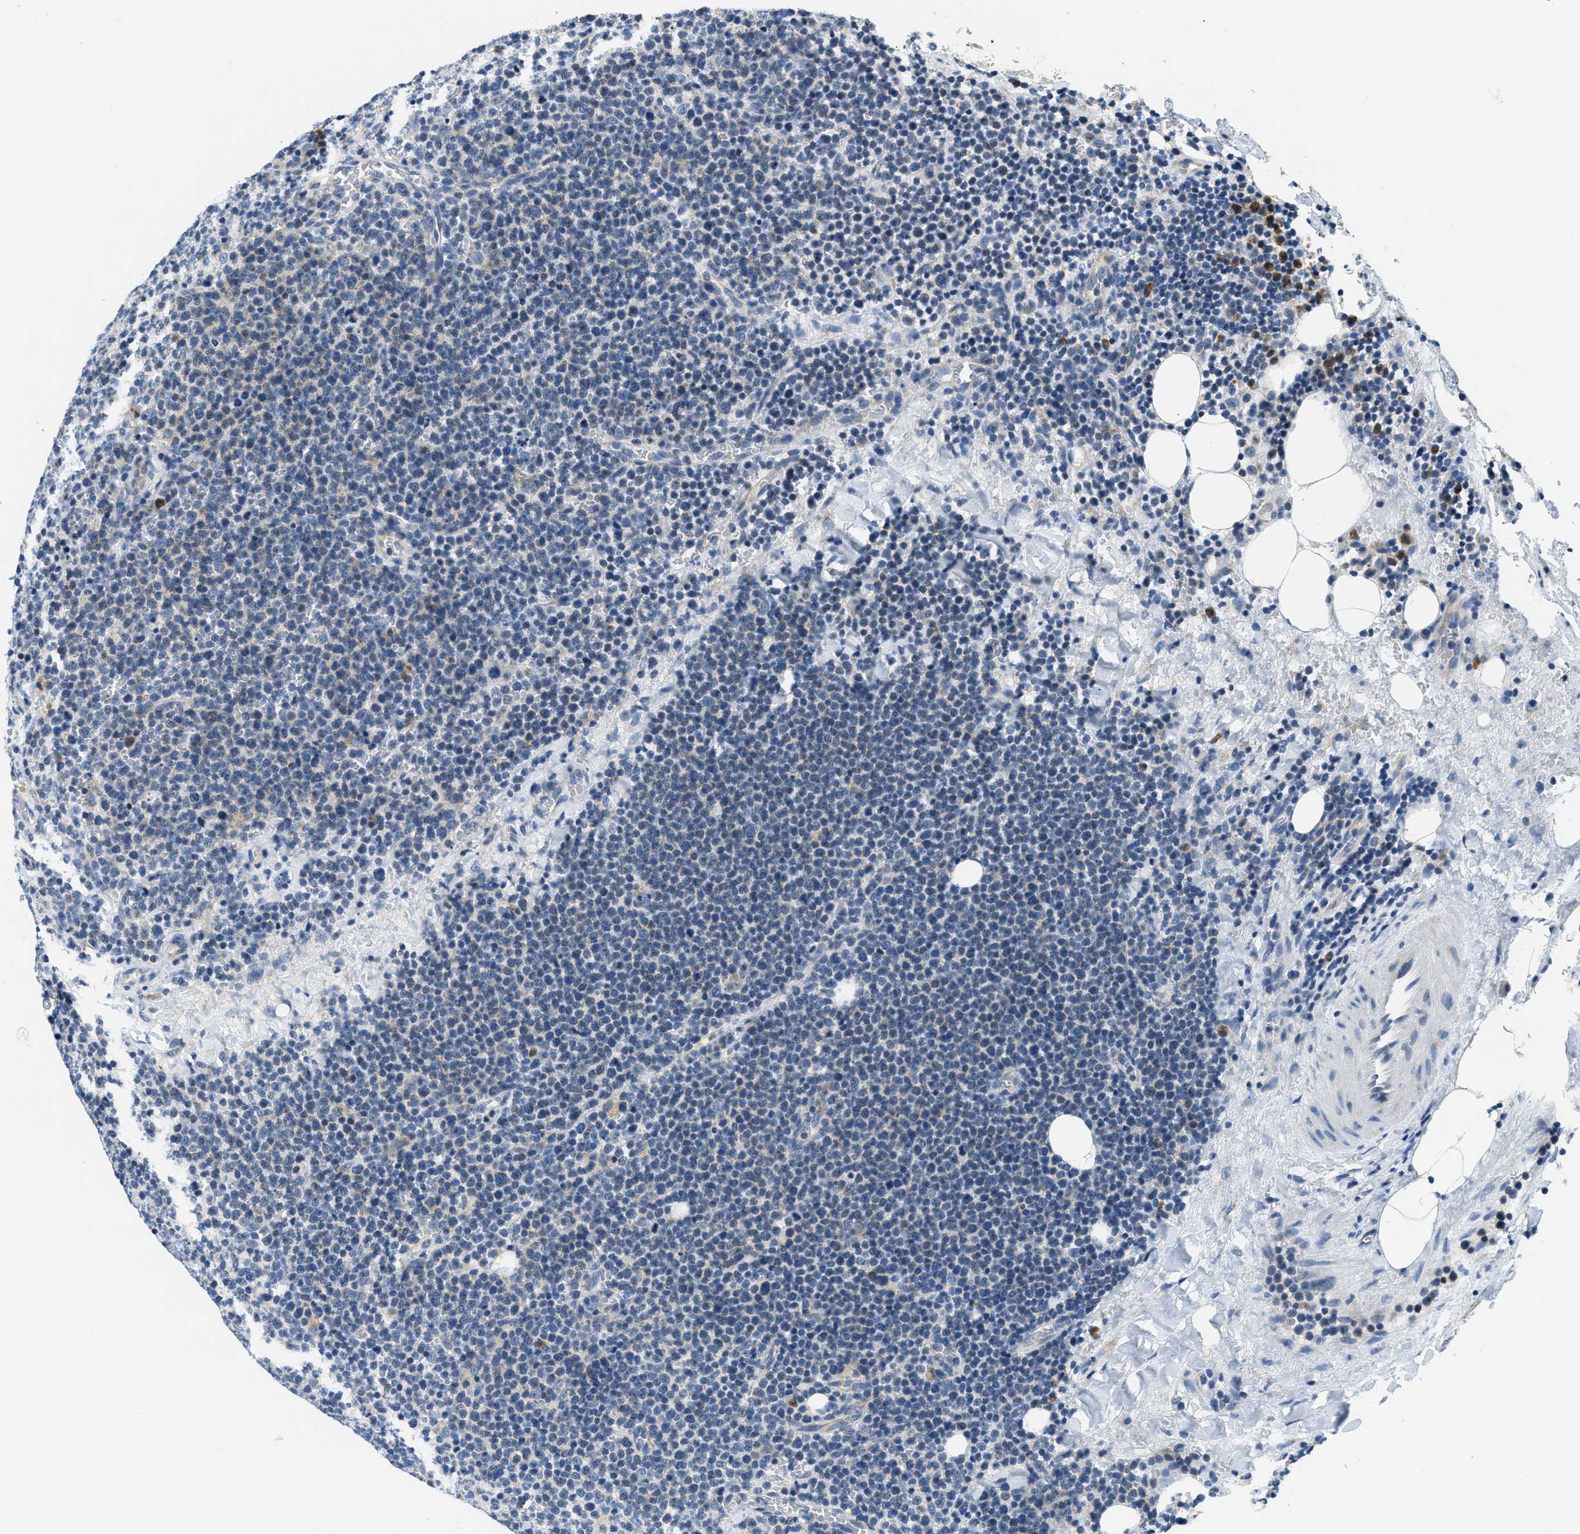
{"staining": {"intensity": "negative", "quantity": "none", "location": "none"}, "tissue": "lymphoma", "cell_type": "Tumor cells", "image_type": "cancer", "snomed": [{"axis": "morphology", "description": "Malignant lymphoma, non-Hodgkin's type, High grade"}, {"axis": "topography", "description": "Lymph node"}], "caption": "IHC histopathology image of lymphoma stained for a protein (brown), which reveals no expression in tumor cells.", "gene": "CA4", "patient": {"sex": "male", "age": 61}}